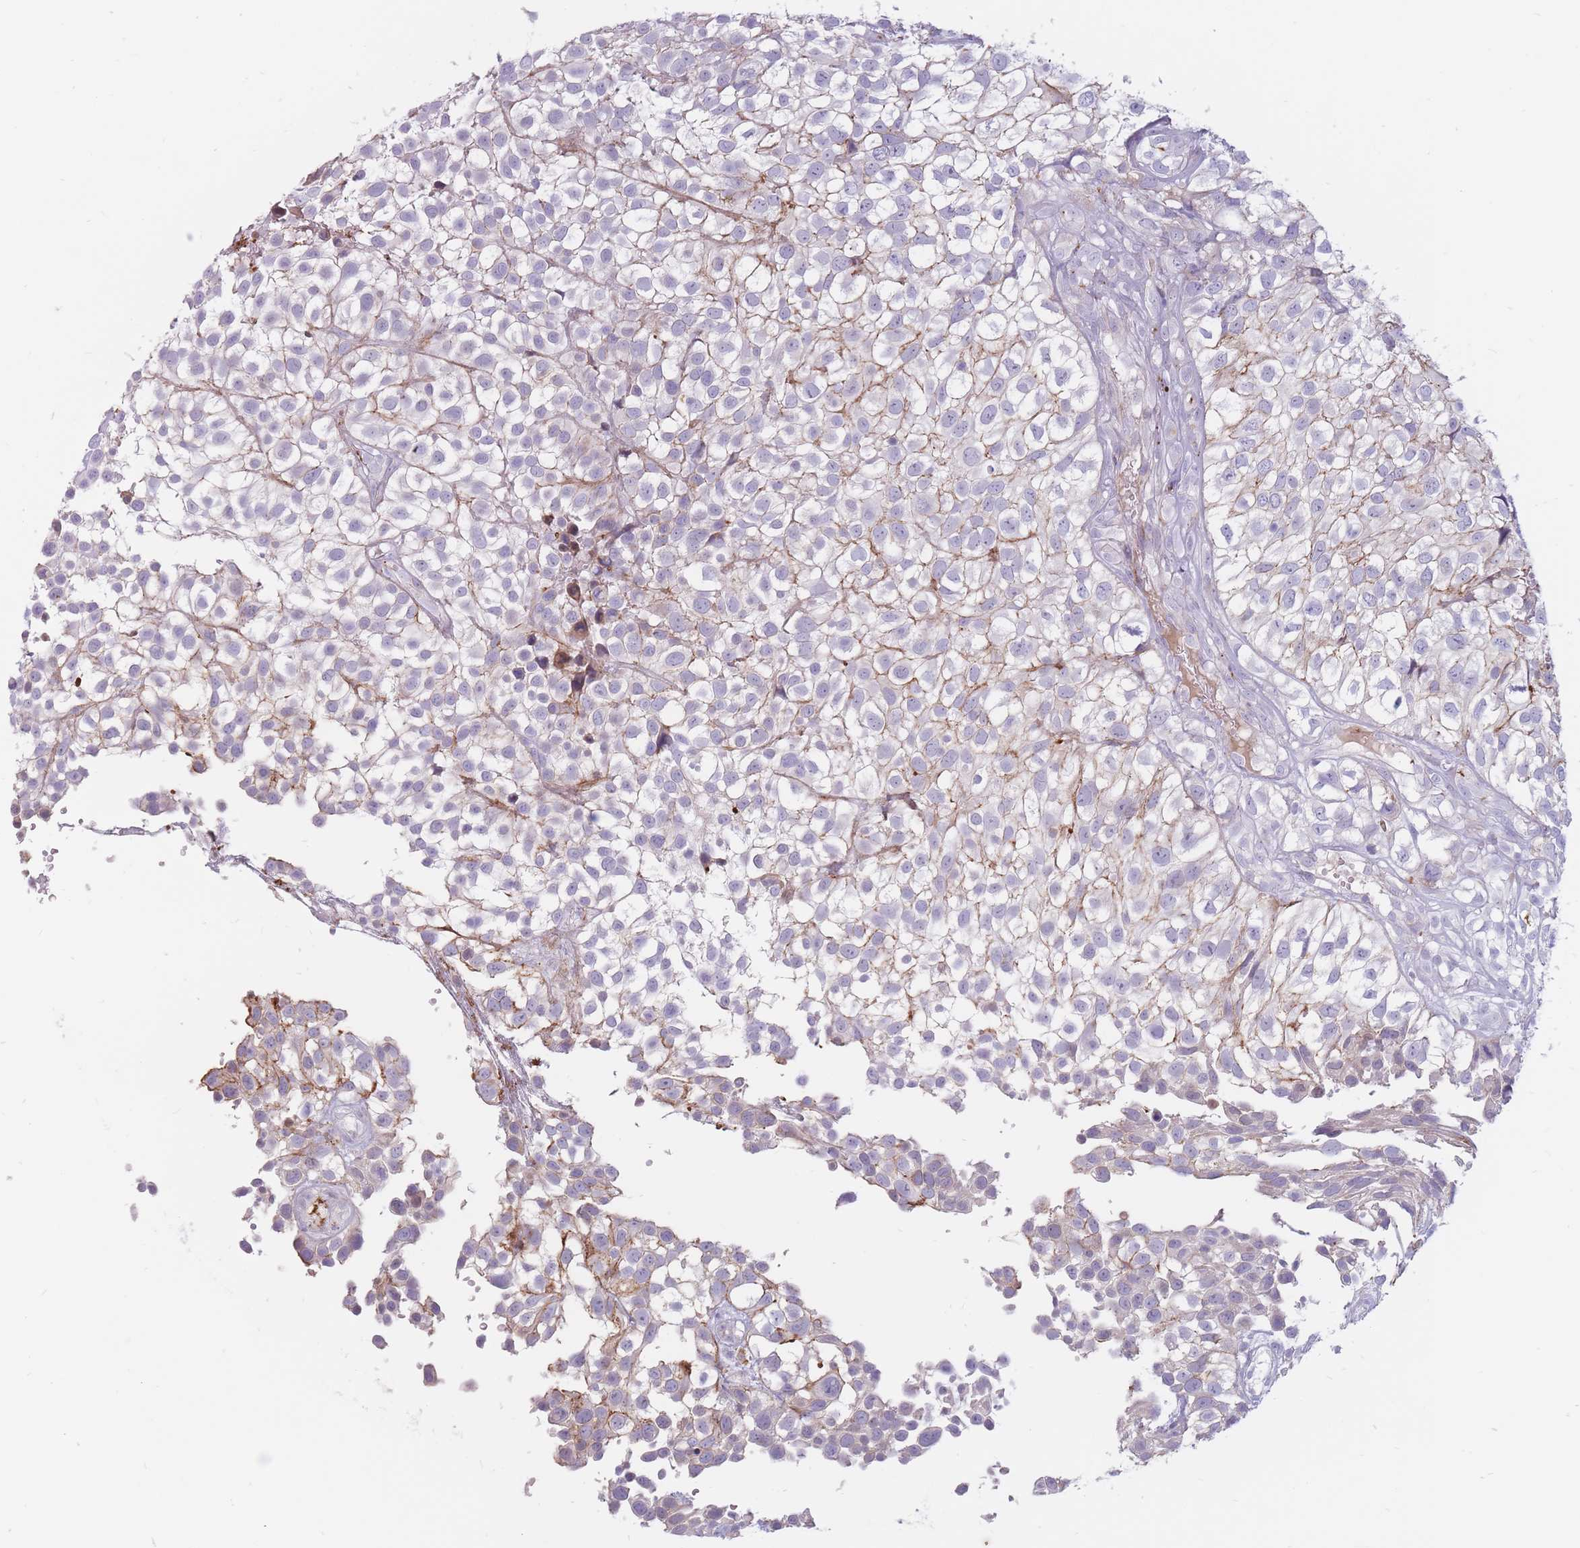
{"staining": {"intensity": "weak", "quantity": "<25%", "location": "cytoplasmic/membranous"}, "tissue": "urothelial cancer", "cell_type": "Tumor cells", "image_type": "cancer", "snomed": [{"axis": "morphology", "description": "Urothelial carcinoma, High grade"}, {"axis": "topography", "description": "Urinary bladder"}], "caption": "Tumor cells show no significant staining in high-grade urothelial carcinoma.", "gene": "PTGDR", "patient": {"sex": "male", "age": 56}}